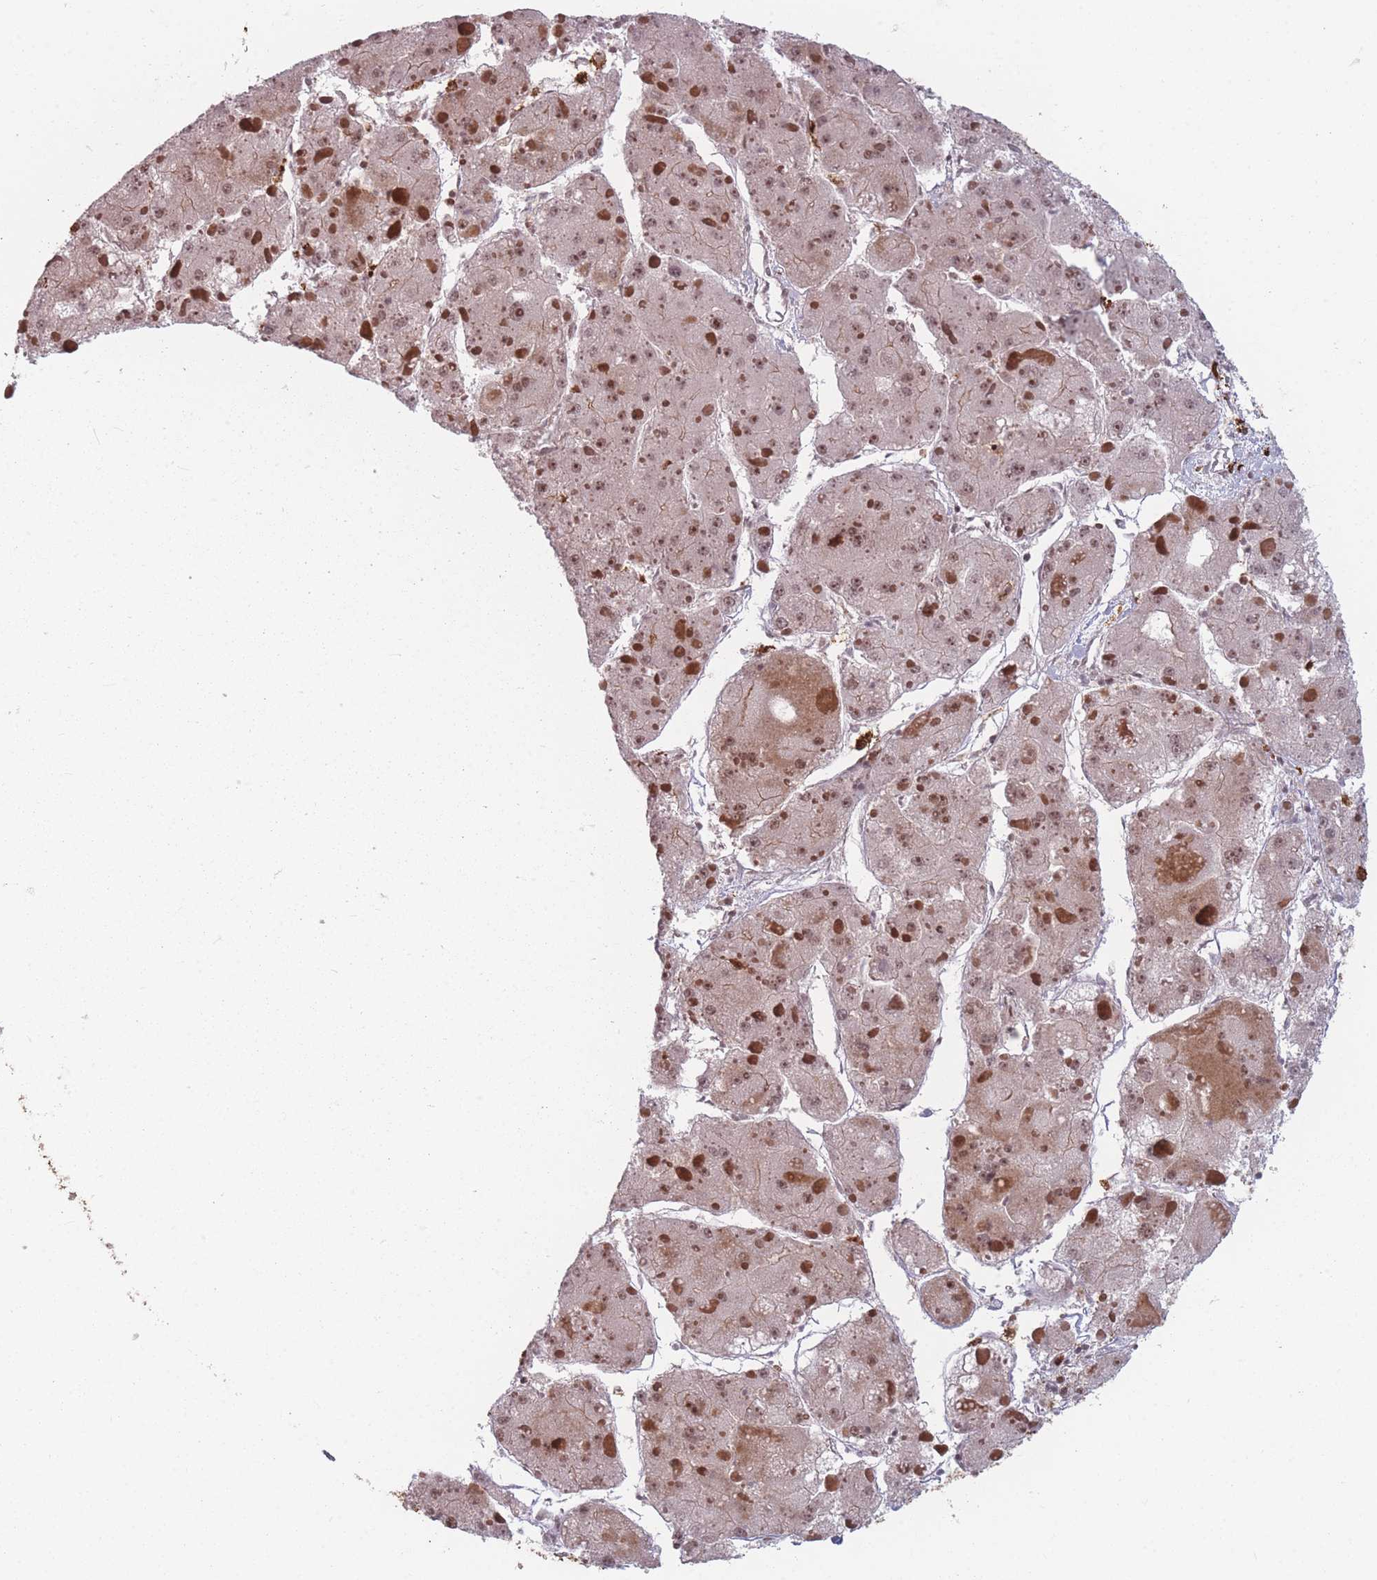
{"staining": {"intensity": "weak", "quantity": ">75%", "location": "nuclear"}, "tissue": "liver cancer", "cell_type": "Tumor cells", "image_type": "cancer", "snomed": [{"axis": "morphology", "description": "Carcinoma, Hepatocellular, NOS"}, {"axis": "topography", "description": "Liver"}], "caption": "Liver cancer (hepatocellular carcinoma) stained with a brown dye shows weak nuclear positive positivity in about >75% of tumor cells.", "gene": "WDR55", "patient": {"sex": "female", "age": 73}}